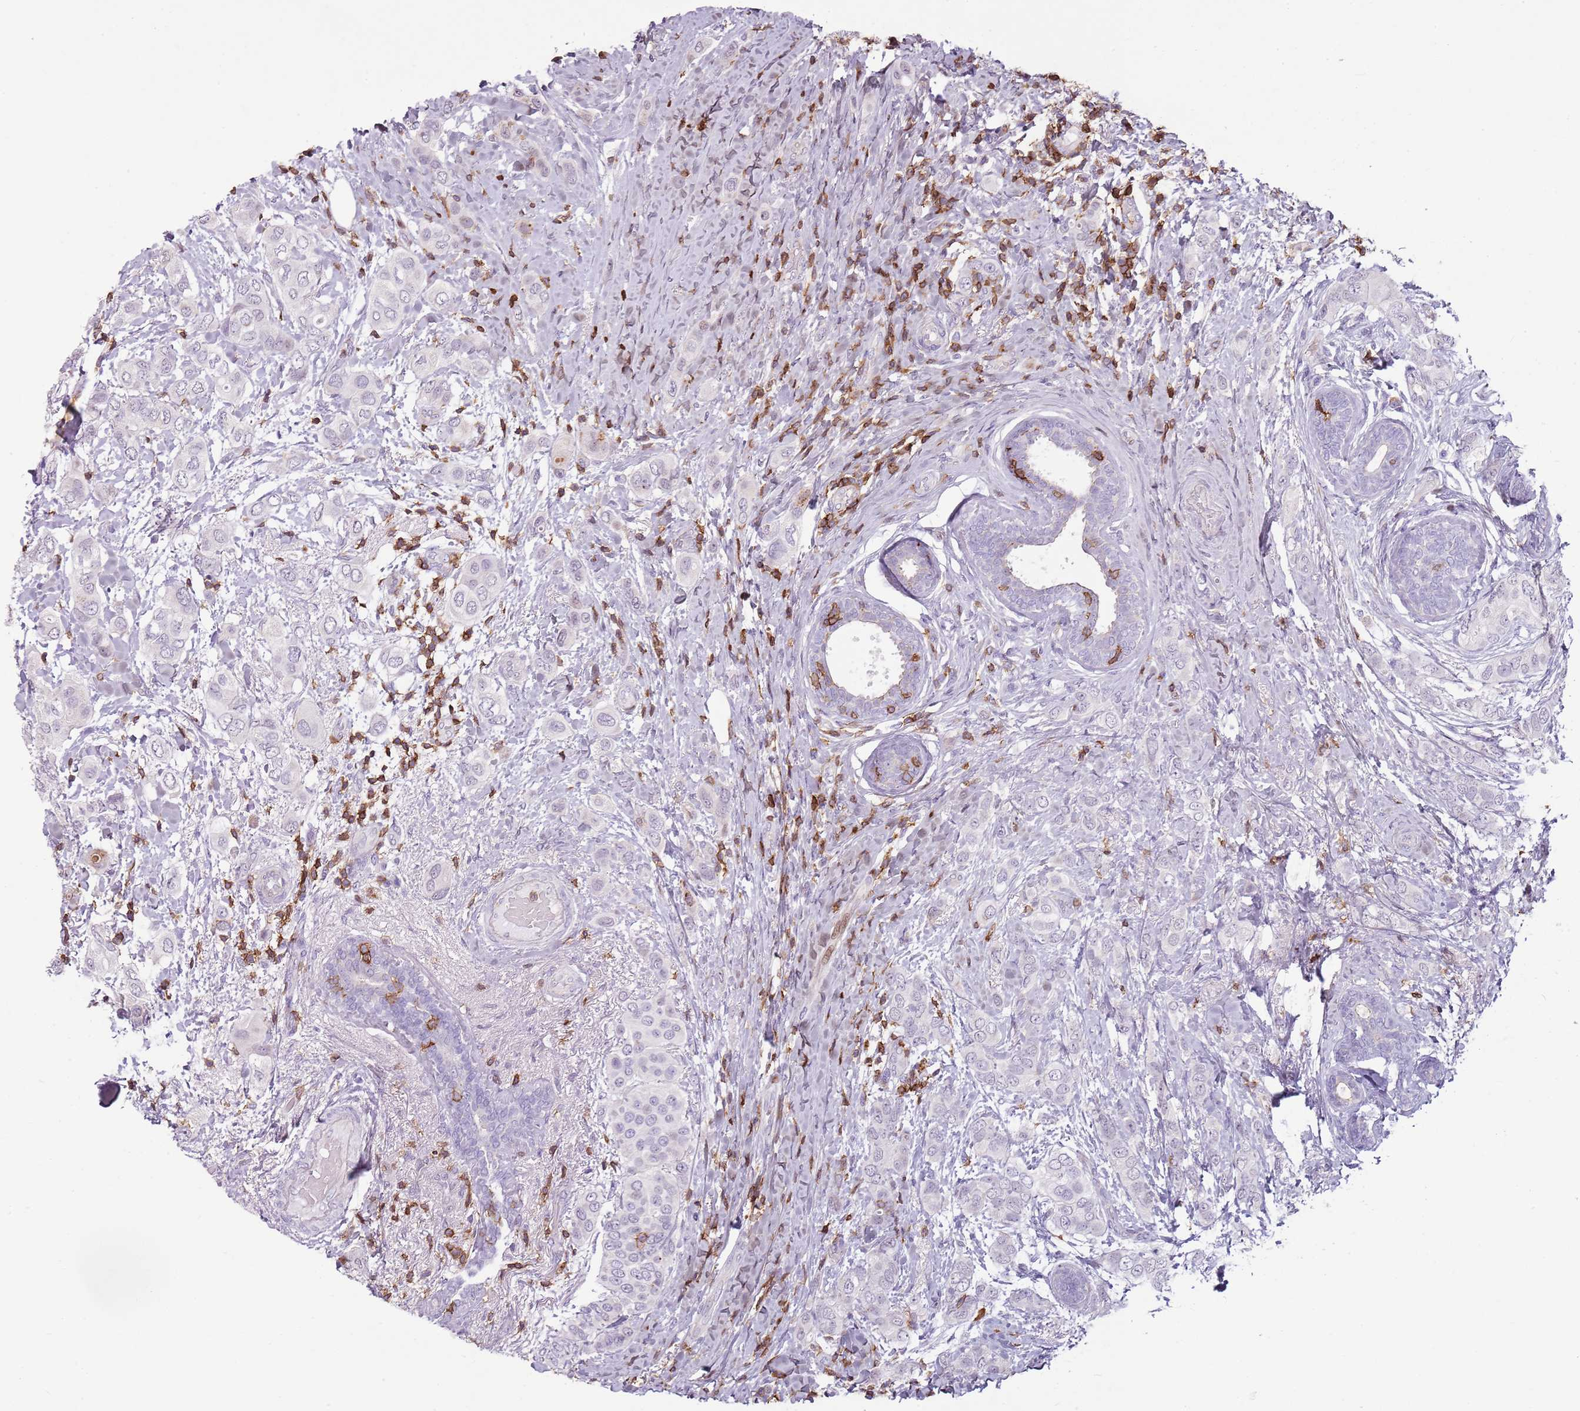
{"staining": {"intensity": "negative", "quantity": "none", "location": "none"}, "tissue": "breast cancer", "cell_type": "Tumor cells", "image_type": "cancer", "snomed": [{"axis": "morphology", "description": "Lobular carcinoma"}, {"axis": "topography", "description": "Breast"}], "caption": "A high-resolution micrograph shows immunohistochemistry (IHC) staining of breast cancer, which demonstrates no significant positivity in tumor cells. (Stains: DAB (3,3'-diaminobenzidine) immunohistochemistry (IHC) with hematoxylin counter stain, Microscopy: brightfield microscopy at high magnification).", "gene": "ZNF583", "patient": {"sex": "female", "age": 51}}